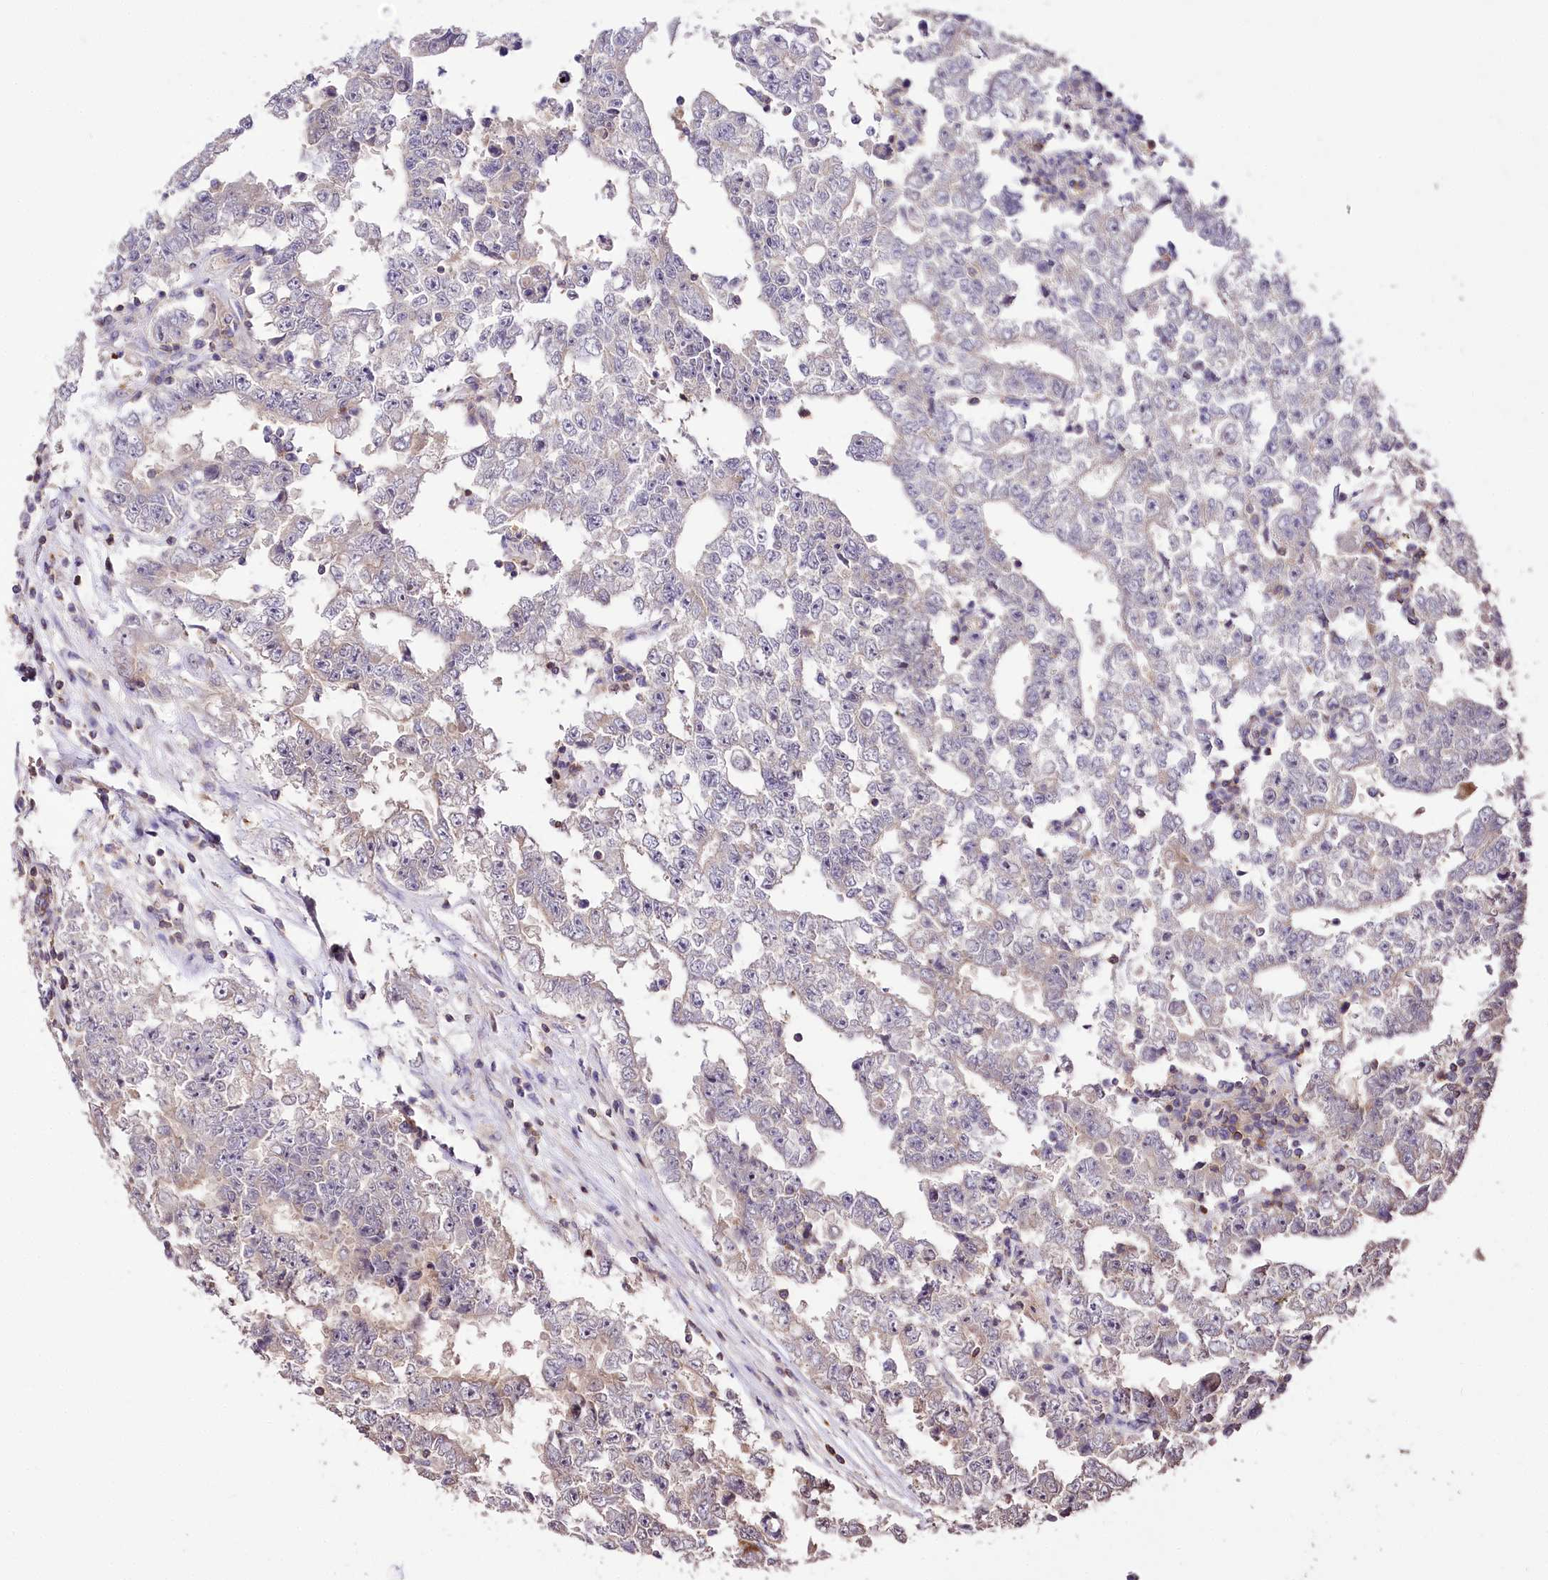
{"staining": {"intensity": "negative", "quantity": "none", "location": "none"}, "tissue": "testis cancer", "cell_type": "Tumor cells", "image_type": "cancer", "snomed": [{"axis": "morphology", "description": "Carcinoma, Embryonal, NOS"}, {"axis": "topography", "description": "Testis"}], "caption": "Testis embryonal carcinoma was stained to show a protein in brown. There is no significant staining in tumor cells.", "gene": "SERGEF", "patient": {"sex": "male", "age": 25}}